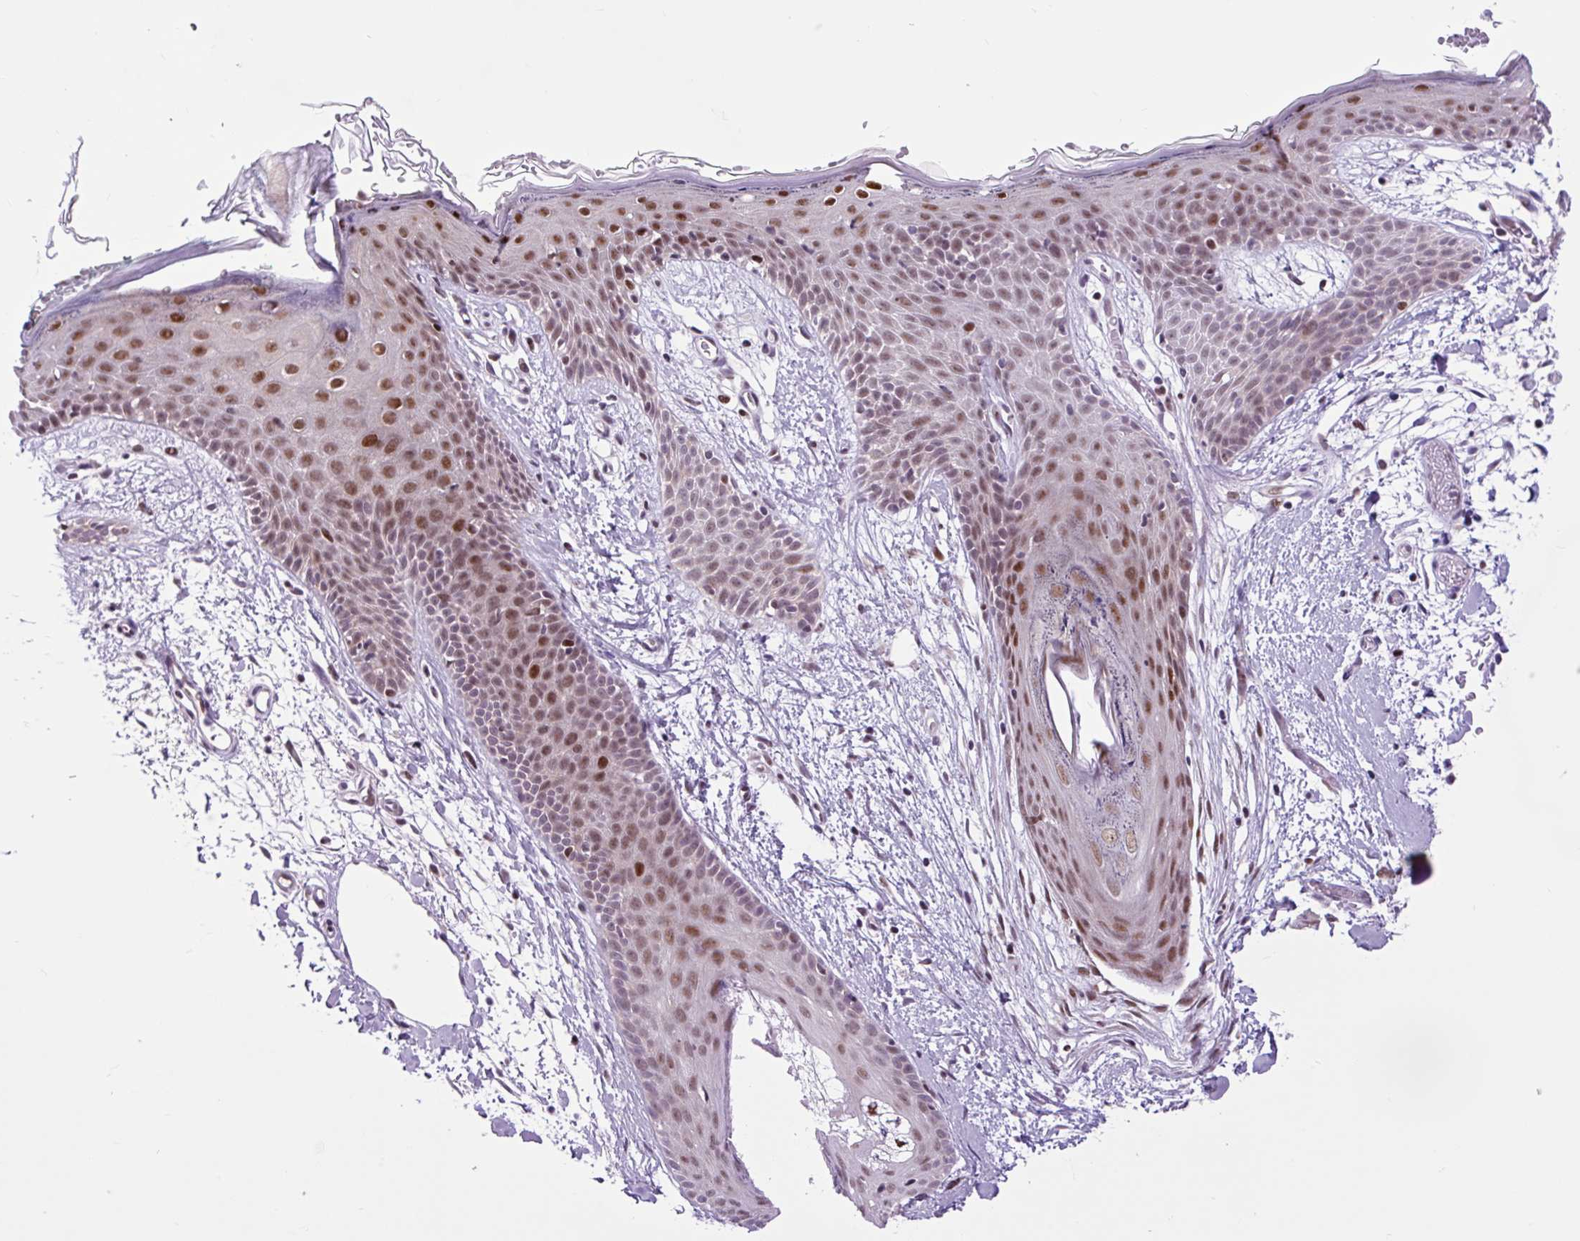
{"staining": {"intensity": "negative", "quantity": "none", "location": "none"}, "tissue": "skin", "cell_type": "Fibroblasts", "image_type": "normal", "snomed": [{"axis": "morphology", "description": "Normal tissue, NOS"}, {"axis": "topography", "description": "Skin"}], "caption": "Human skin stained for a protein using IHC reveals no expression in fibroblasts.", "gene": "CLK2", "patient": {"sex": "male", "age": 79}}